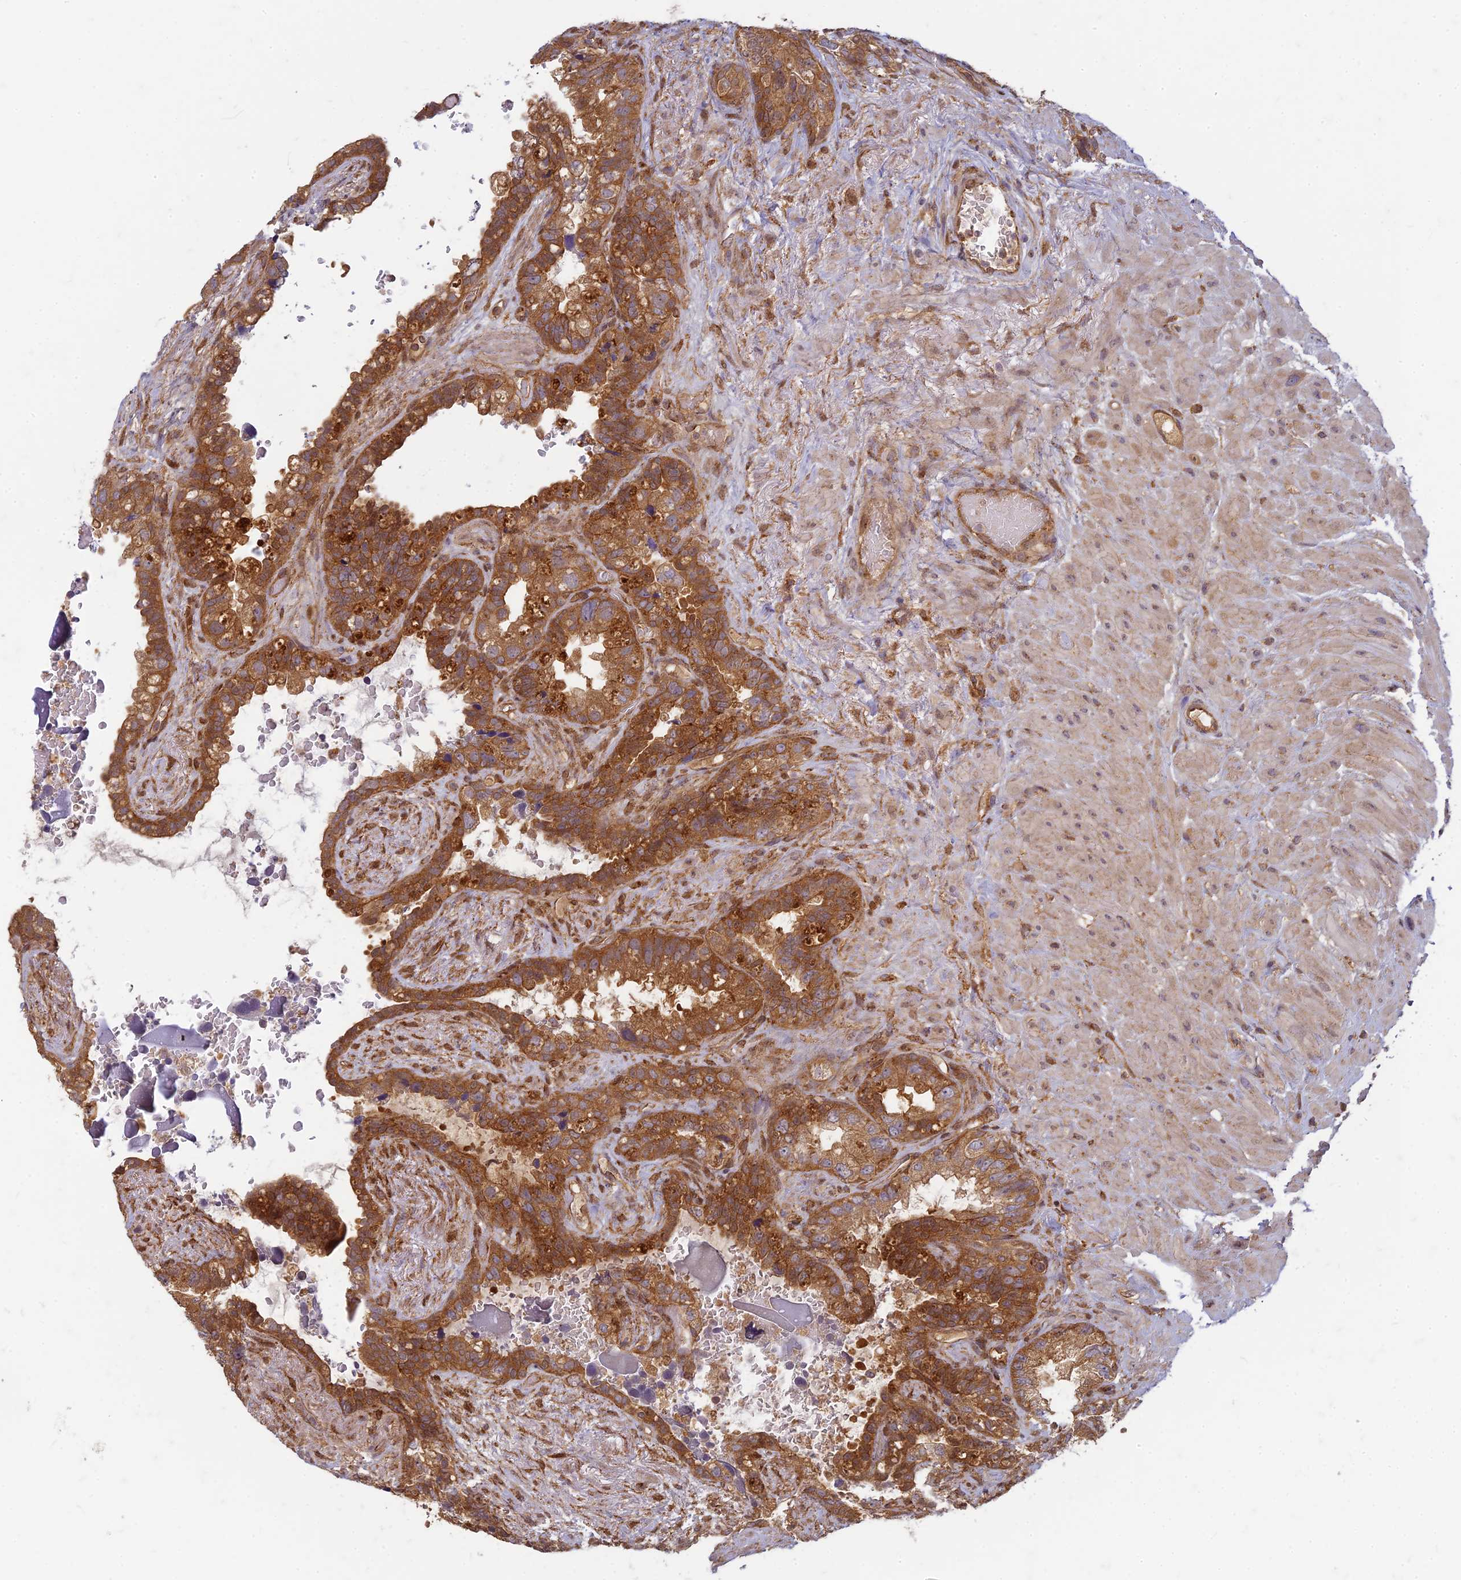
{"staining": {"intensity": "moderate", "quantity": ">75%", "location": "cytoplasmic/membranous"}, "tissue": "seminal vesicle", "cell_type": "Glandular cells", "image_type": "normal", "snomed": [{"axis": "morphology", "description": "Normal tissue, NOS"}, {"axis": "topography", "description": "Seminal veicle"}], "caption": "A histopathology image of seminal vesicle stained for a protein demonstrates moderate cytoplasmic/membranous brown staining in glandular cells. (Brightfield microscopy of DAB IHC at high magnification).", "gene": "TCF25", "patient": {"sex": "male", "age": 80}}